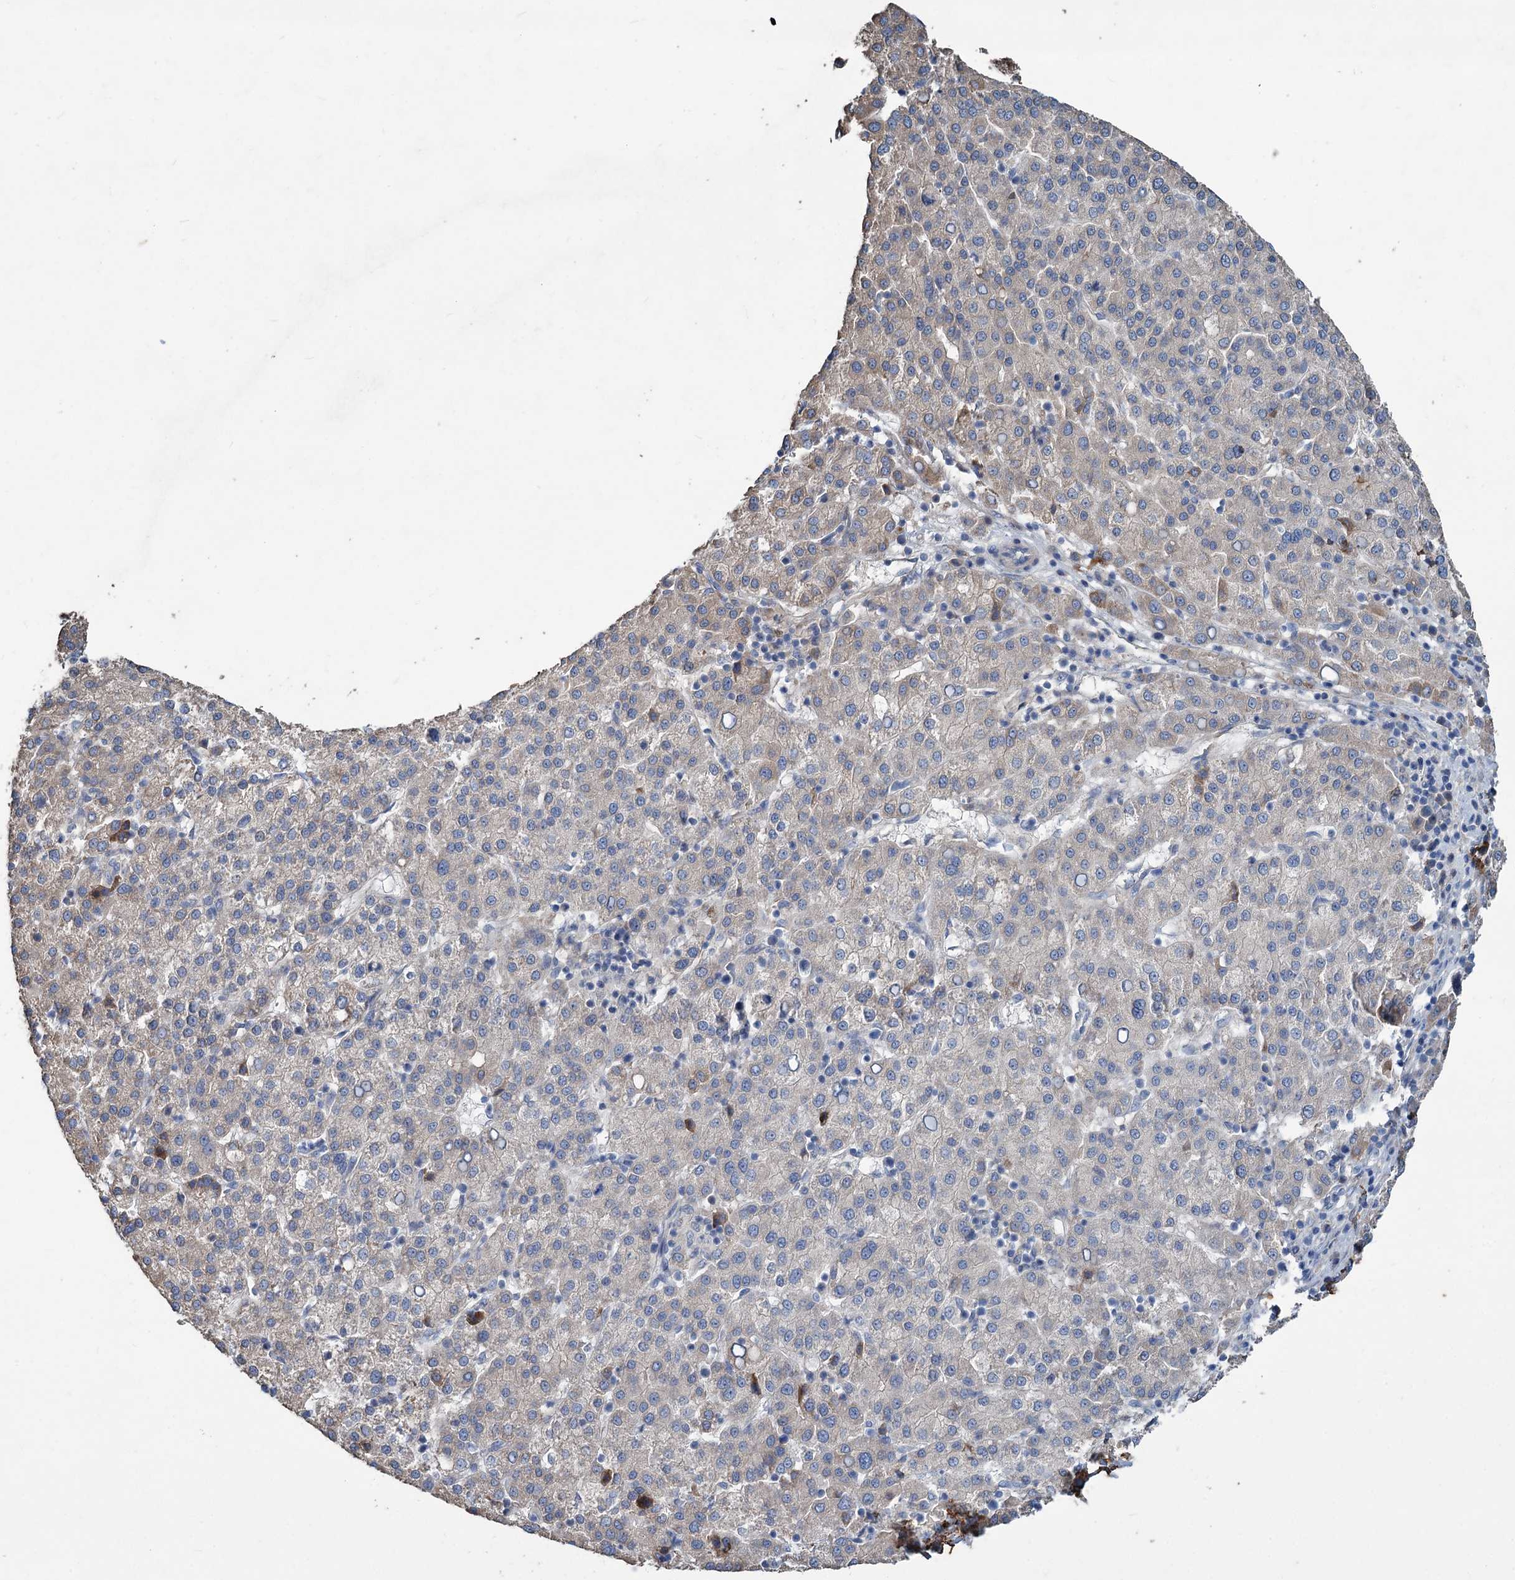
{"staining": {"intensity": "moderate", "quantity": "<25%", "location": "cytoplasmic/membranous"}, "tissue": "liver cancer", "cell_type": "Tumor cells", "image_type": "cancer", "snomed": [{"axis": "morphology", "description": "Carcinoma, Hepatocellular, NOS"}, {"axis": "topography", "description": "Liver"}], "caption": "The histopathology image displays immunohistochemical staining of liver hepatocellular carcinoma. There is moderate cytoplasmic/membranous expression is appreciated in about <25% of tumor cells. Using DAB (brown) and hematoxylin (blue) stains, captured at high magnification using brightfield microscopy.", "gene": "URAD", "patient": {"sex": "female", "age": 58}}